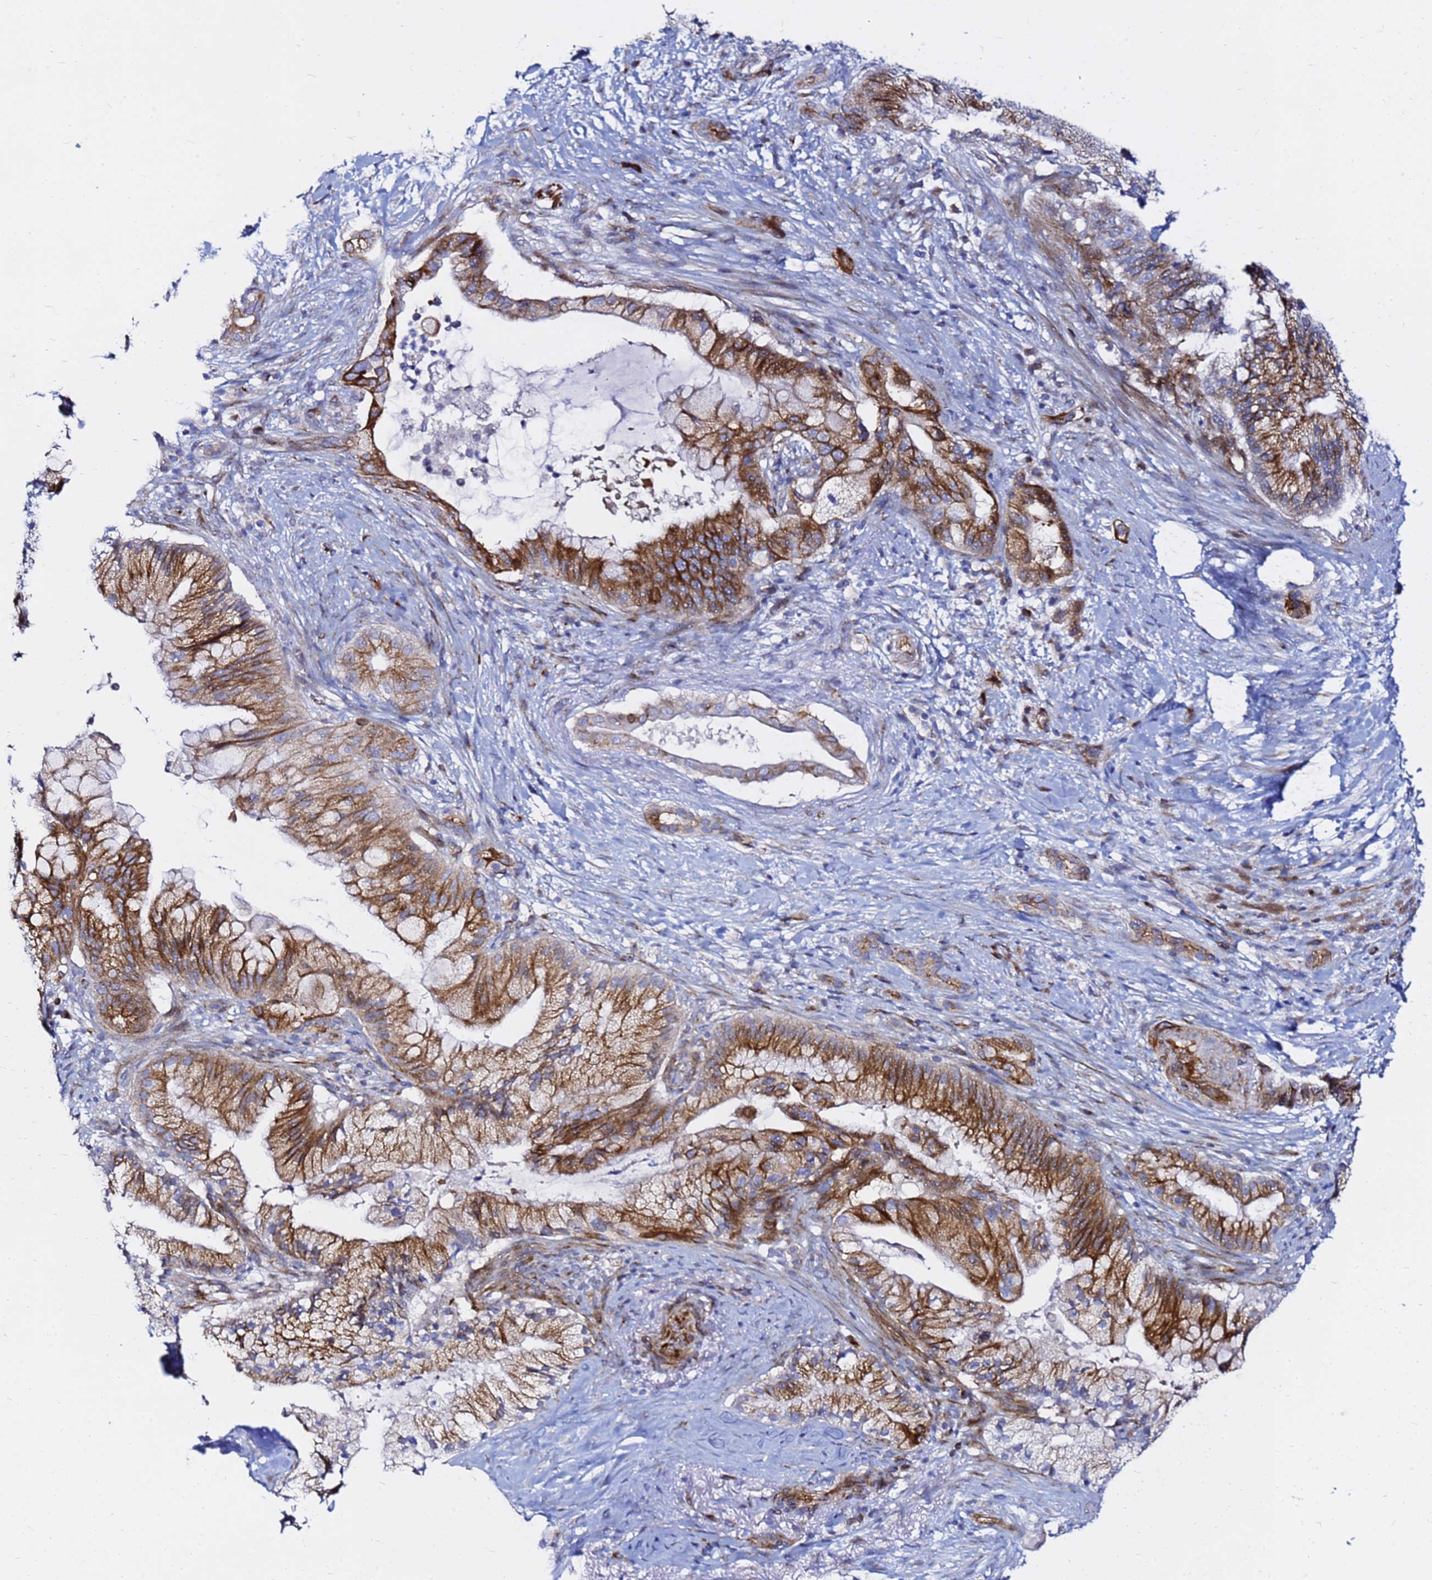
{"staining": {"intensity": "strong", "quantity": ">75%", "location": "cytoplasmic/membranous"}, "tissue": "pancreatic cancer", "cell_type": "Tumor cells", "image_type": "cancer", "snomed": [{"axis": "morphology", "description": "Adenocarcinoma, NOS"}, {"axis": "topography", "description": "Pancreas"}], "caption": "Strong cytoplasmic/membranous positivity for a protein is seen in approximately >75% of tumor cells of adenocarcinoma (pancreatic) using immunohistochemistry.", "gene": "TUBA8", "patient": {"sex": "male", "age": 44}}